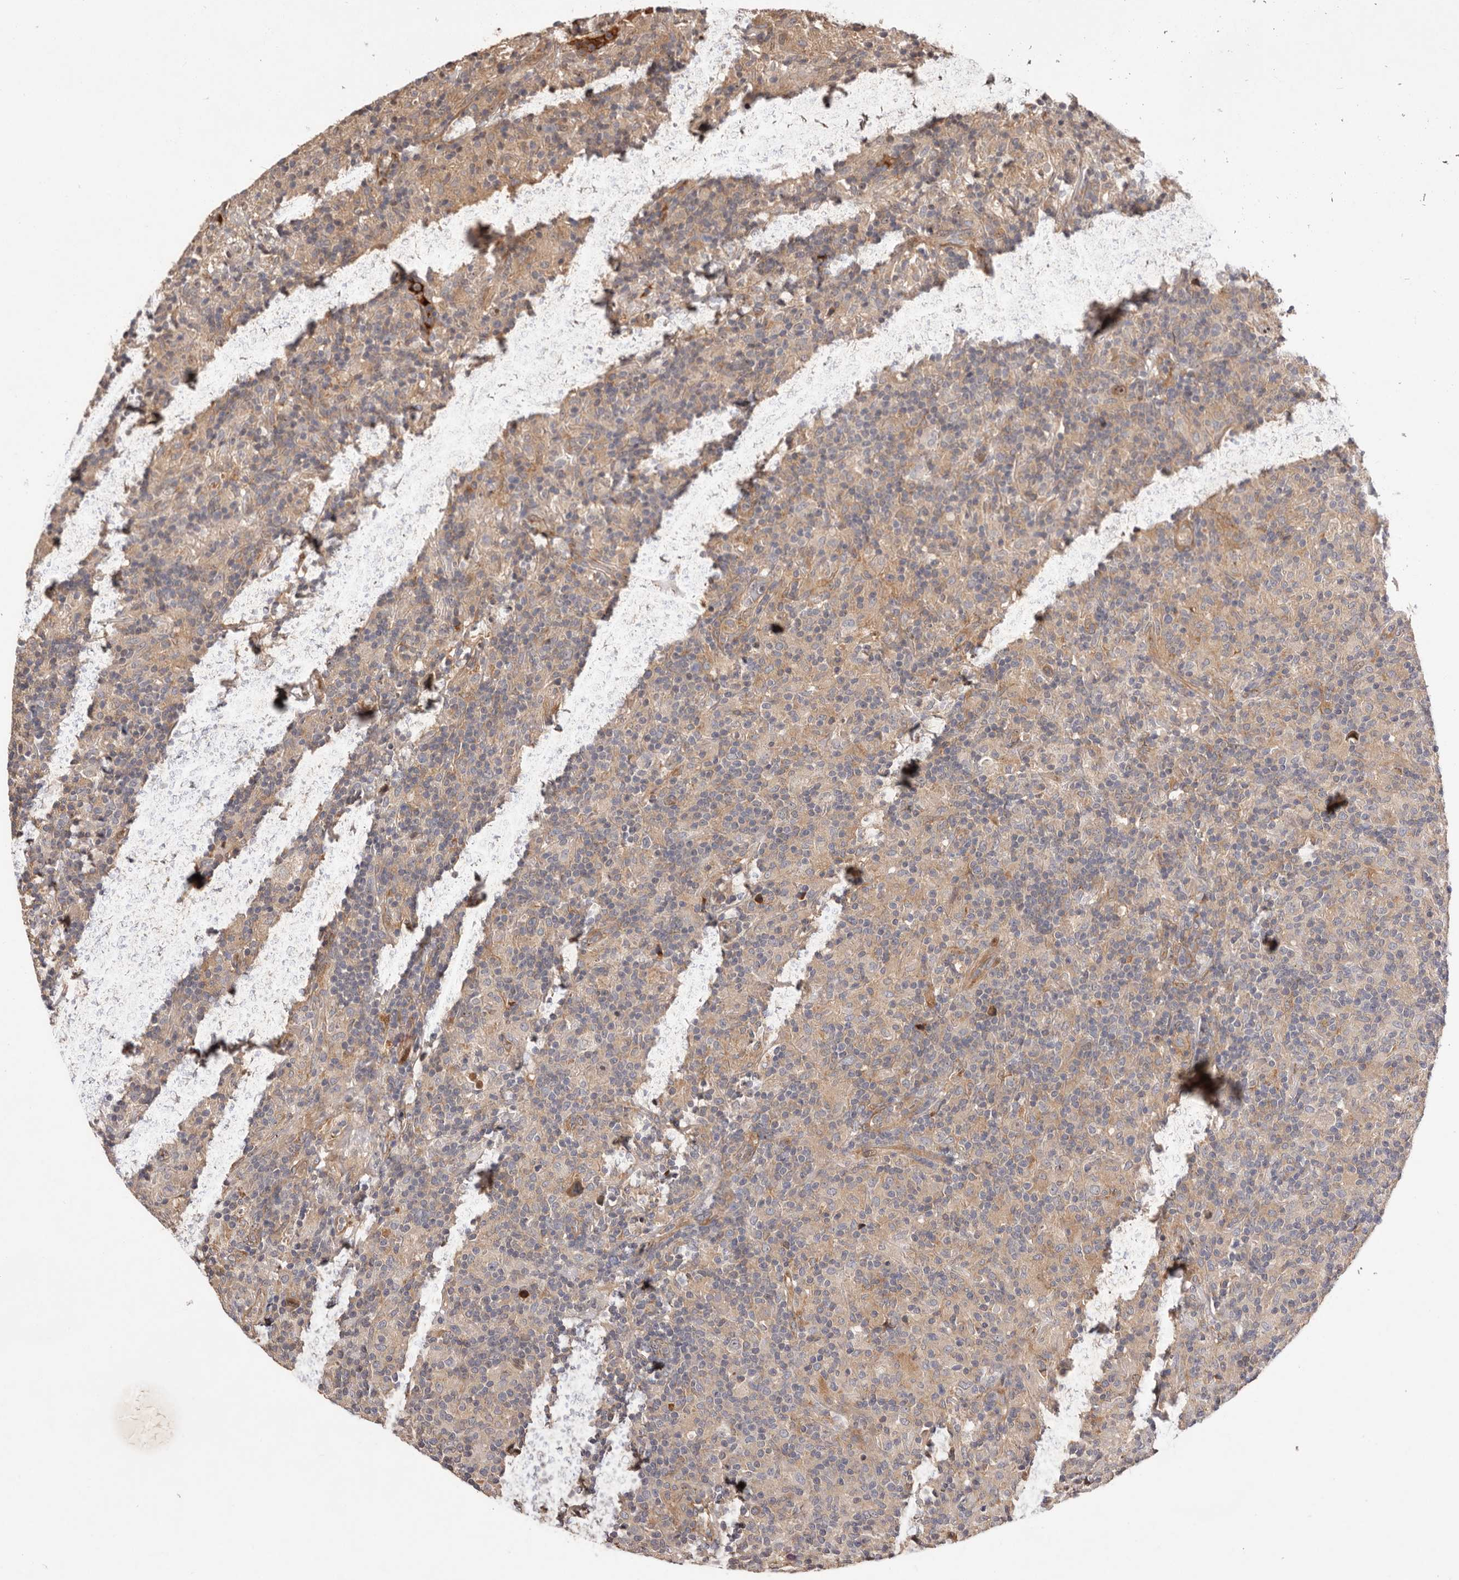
{"staining": {"intensity": "moderate", "quantity": "<25%", "location": "cytoplasmic/membranous"}, "tissue": "lymphoma", "cell_type": "Tumor cells", "image_type": "cancer", "snomed": [{"axis": "morphology", "description": "Hodgkin's disease, NOS"}, {"axis": "topography", "description": "Lymph node"}], "caption": "Immunohistochemistry staining of lymphoma, which reveals low levels of moderate cytoplasmic/membranous expression in about <25% of tumor cells indicating moderate cytoplasmic/membranous protein staining. The staining was performed using DAB (brown) for protein detection and nuclei were counterstained in hematoxylin (blue).", "gene": "DOP1A", "patient": {"sex": "male", "age": 70}}